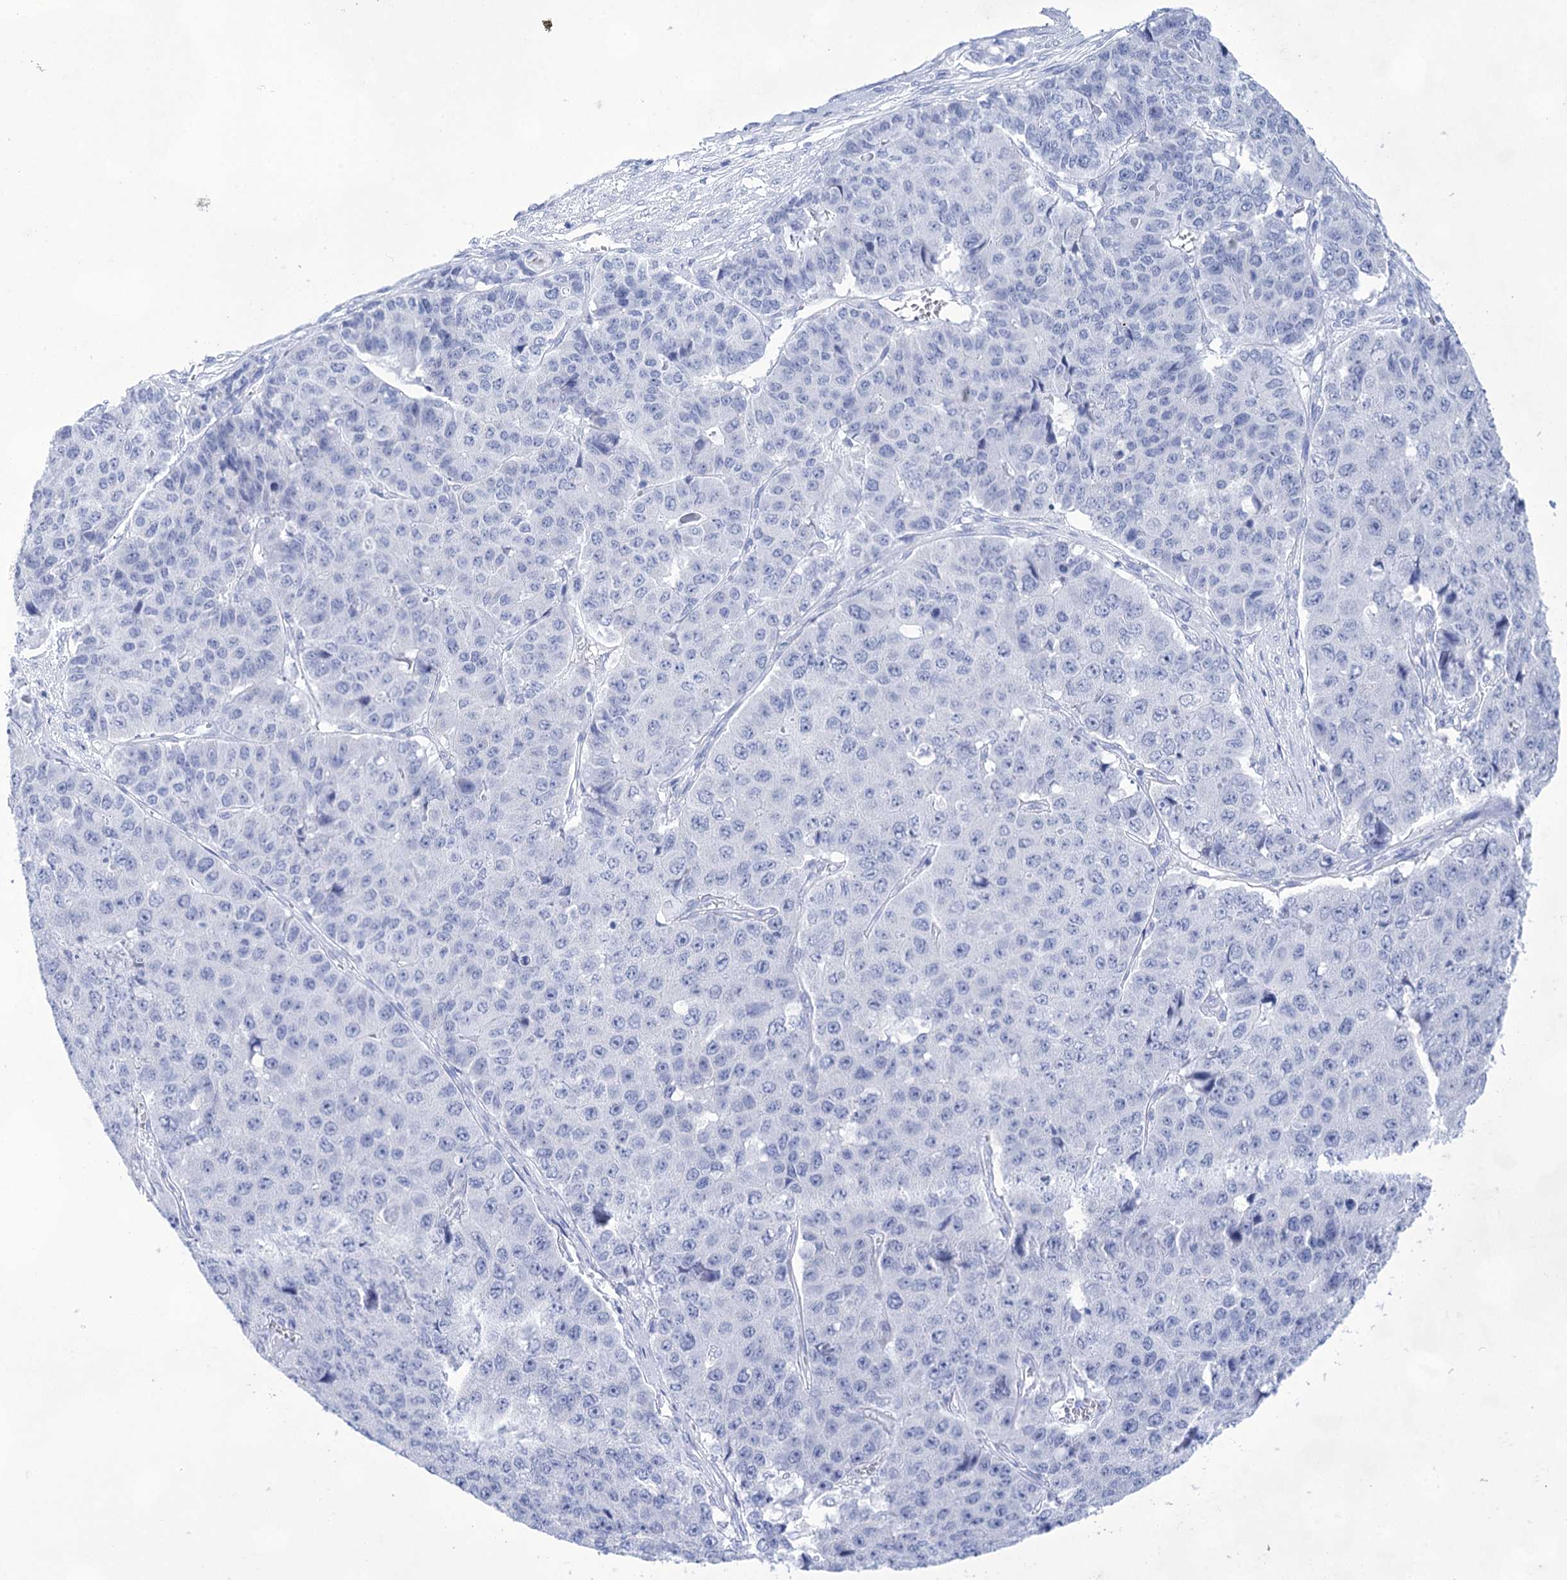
{"staining": {"intensity": "negative", "quantity": "none", "location": "none"}, "tissue": "pancreatic cancer", "cell_type": "Tumor cells", "image_type": "cancer", "snomed": [{"axis": "morphology", "description": "Adenocarcinoma, NOS"}, {"axis": "topography", "description": "Pancreas"}], "caption": "The immunohistochemistry micrograph has no significant expression in tumor cells of pancreatic cancer (adenocarcinoma) tissue. (DAB (3,3'-diaminobenzidine) IHC, high magnification).", "gene": "LALBA", "patient": {"sex": "male", "age": 50}}